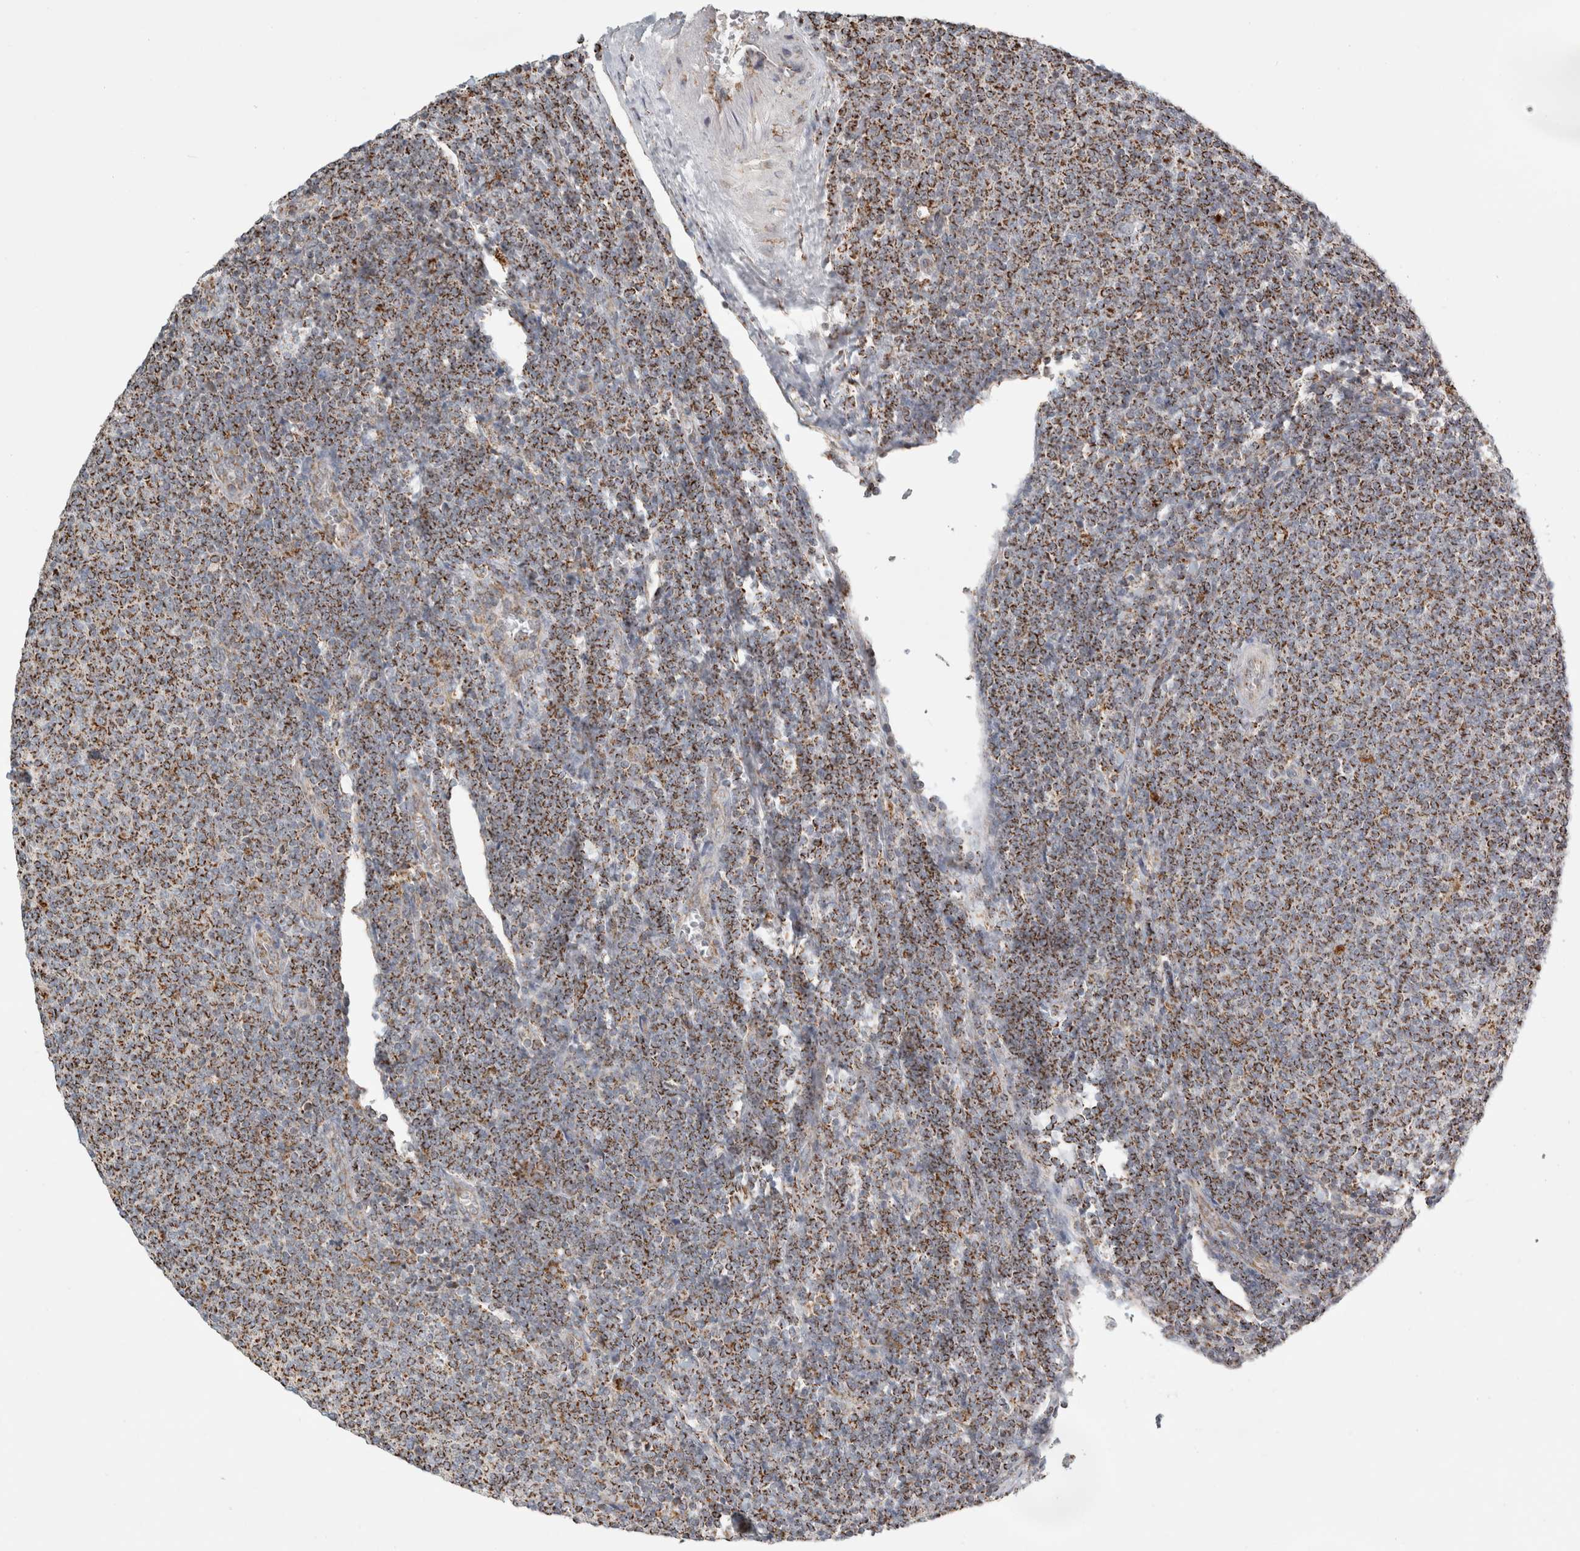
{"staining": {"intensity": "moderate", "quantity": ">75%", "location": "cytoplasmic/membranous"}, "tissue": "lymphoma", "cell_type": "Tumor cells", "image_type": "cancer", "snomed": [{"axis": "morphology", "description": "Malignant lymphoma, non-Hodgkin's type, Low grade"}, {"axis": "topography", "description": "Lymph node"}], "caption": "Protein staining of lymphoma tissue shows moderate cytoplasmic/membranous expression in about >75% of tumor cells.", "gene": "HROB", "patient": {"sex": "male", "age": 66}}